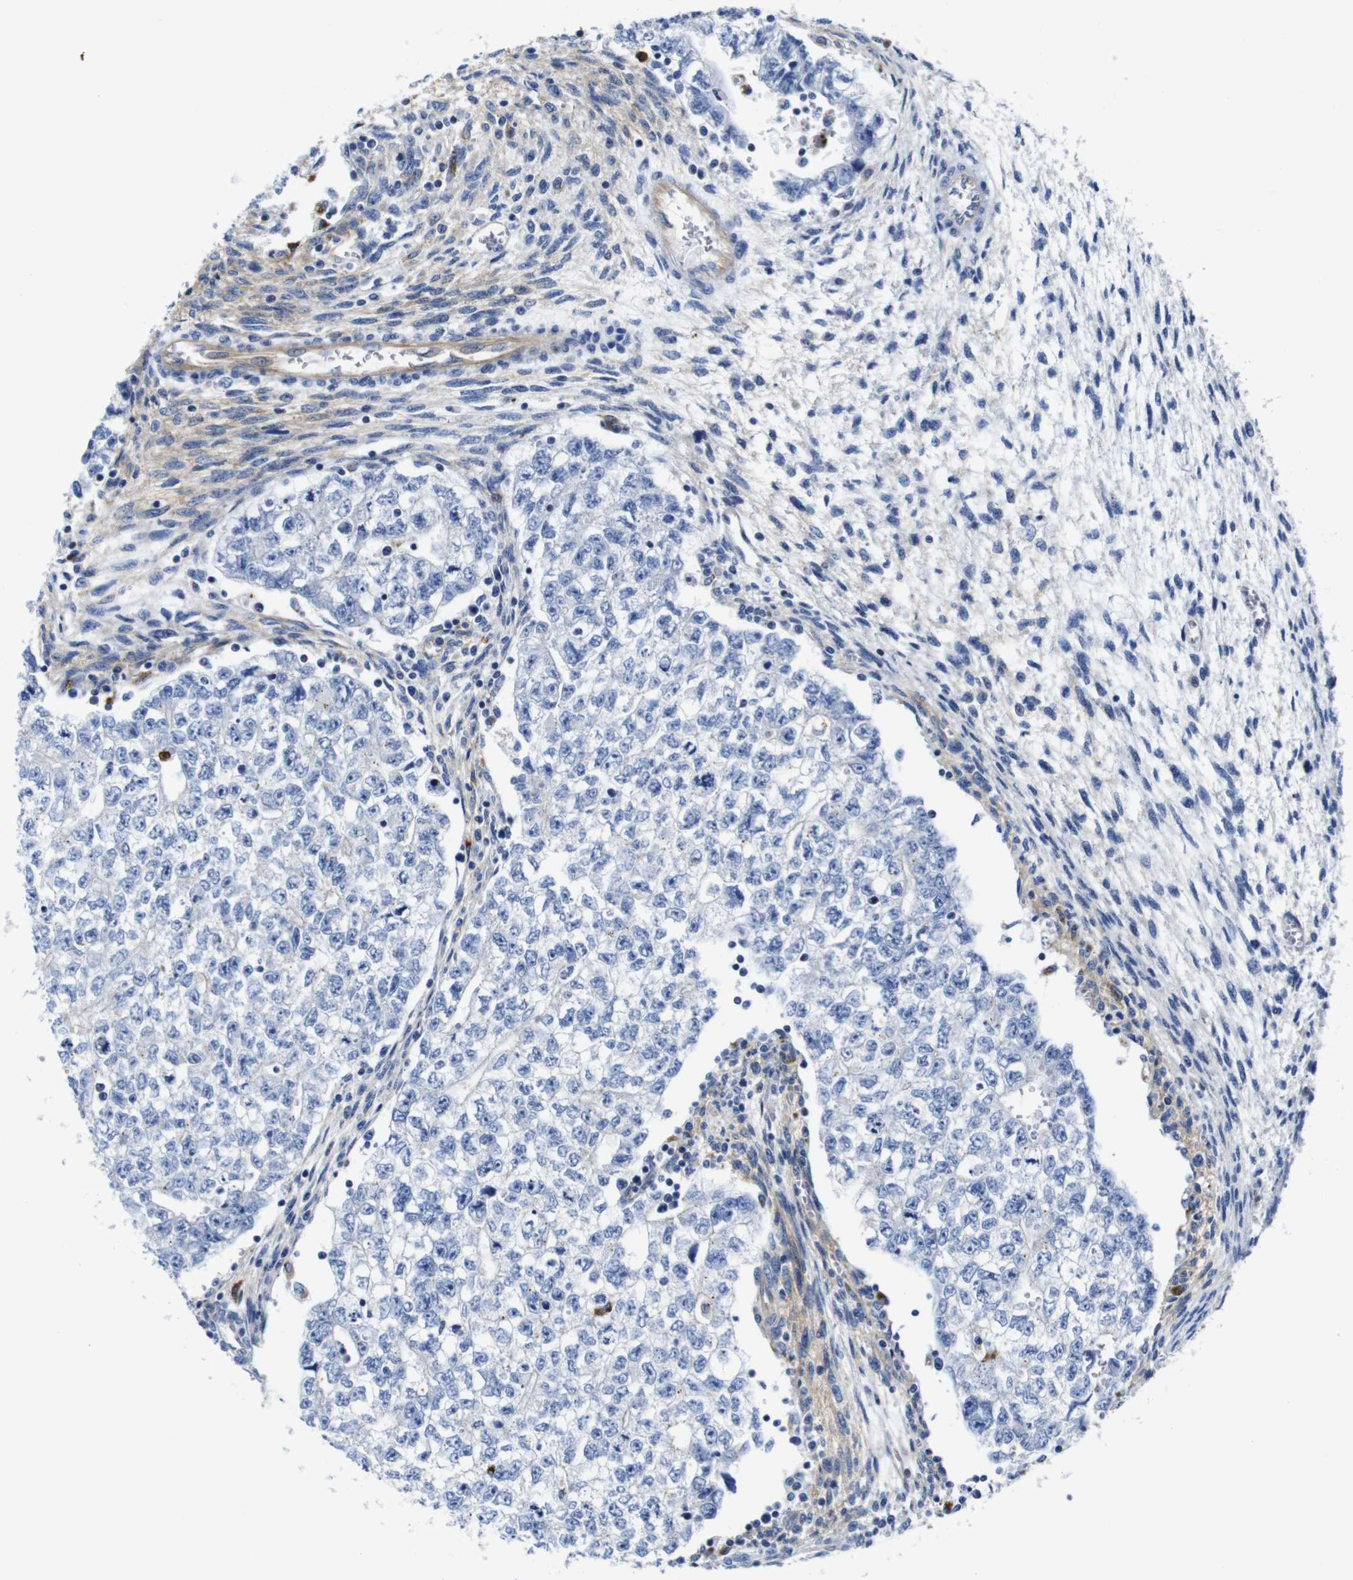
{"staining": {"intensity": "negative", "quantity": "none", "location": "none"}, "tissue": "testis cancer", "cell_type": "Tumor cells", "image_type": "cancer", "snomed": [{"axis": "morphology", "description": "Seminoma, NOS"}, {"axis": "morphology", "description": "Carcinoma, Embryonal, NOS"}, {"axis": "topography", "description": "Testis"}], "caption": "Immunohistochemistry image of neoplastic tissue: human testis embryonal carcinoma stained with DAB shows no significant protein staining in tumor cells.", "gene": "GIMAP2", "patient": {"sex": "male", "age": 38}}